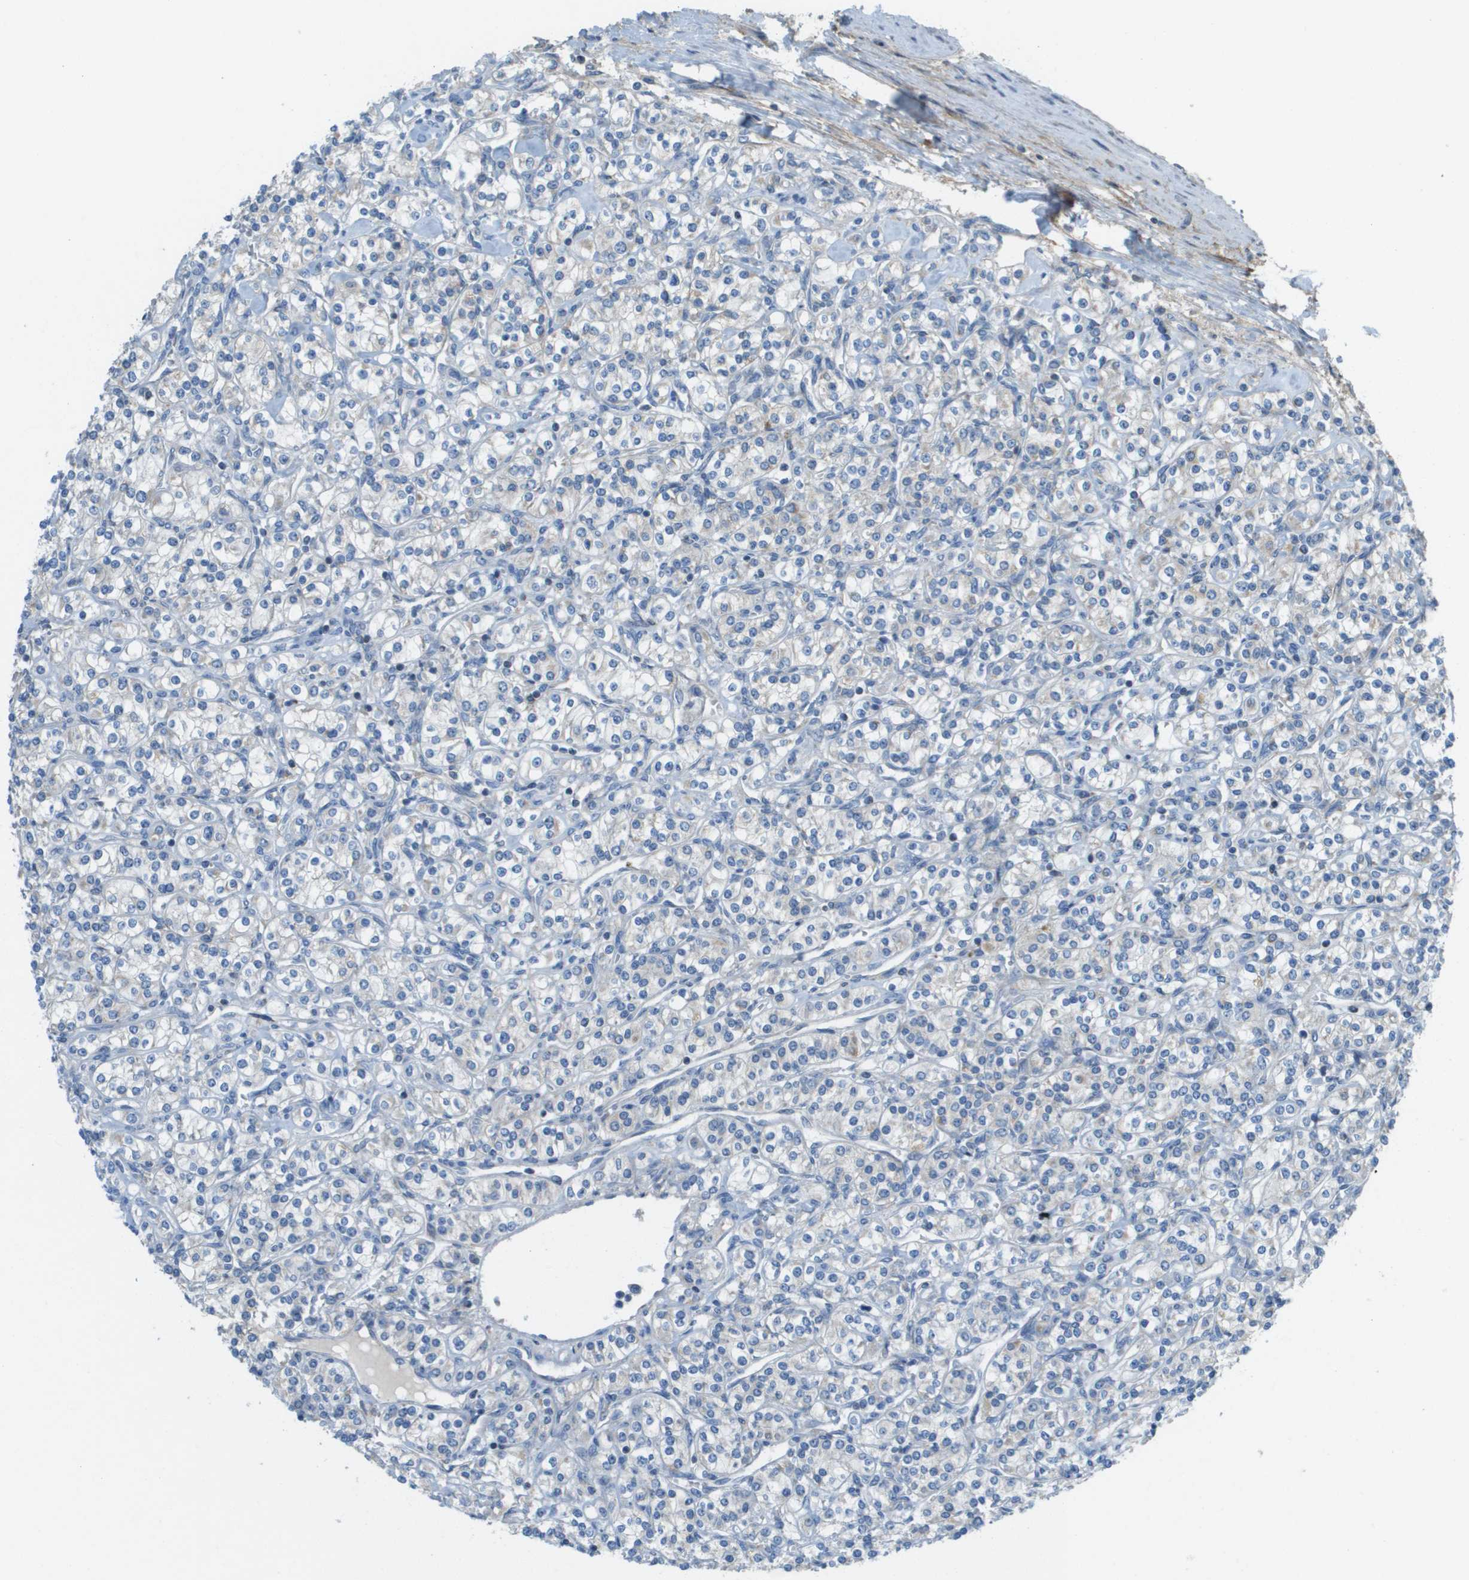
{"staining": {"intensity": "negative", "quantity": "none", "location": "none"}, "tissue": "renal cancer", "cell_type": "Tumor cells", "image_type": "cancer", "snomed": [{"axis": "morphology", "description": "Adenocarcinoma, NOS"}, {"axis": "topography", "description": "Kidney"}], "caption": "Micrograph shows no protein expression in tumor cells of renal adenocarcinoma tissue.", "gene": "GALNT6", "patient": {"sex": "male", "age": 77}}